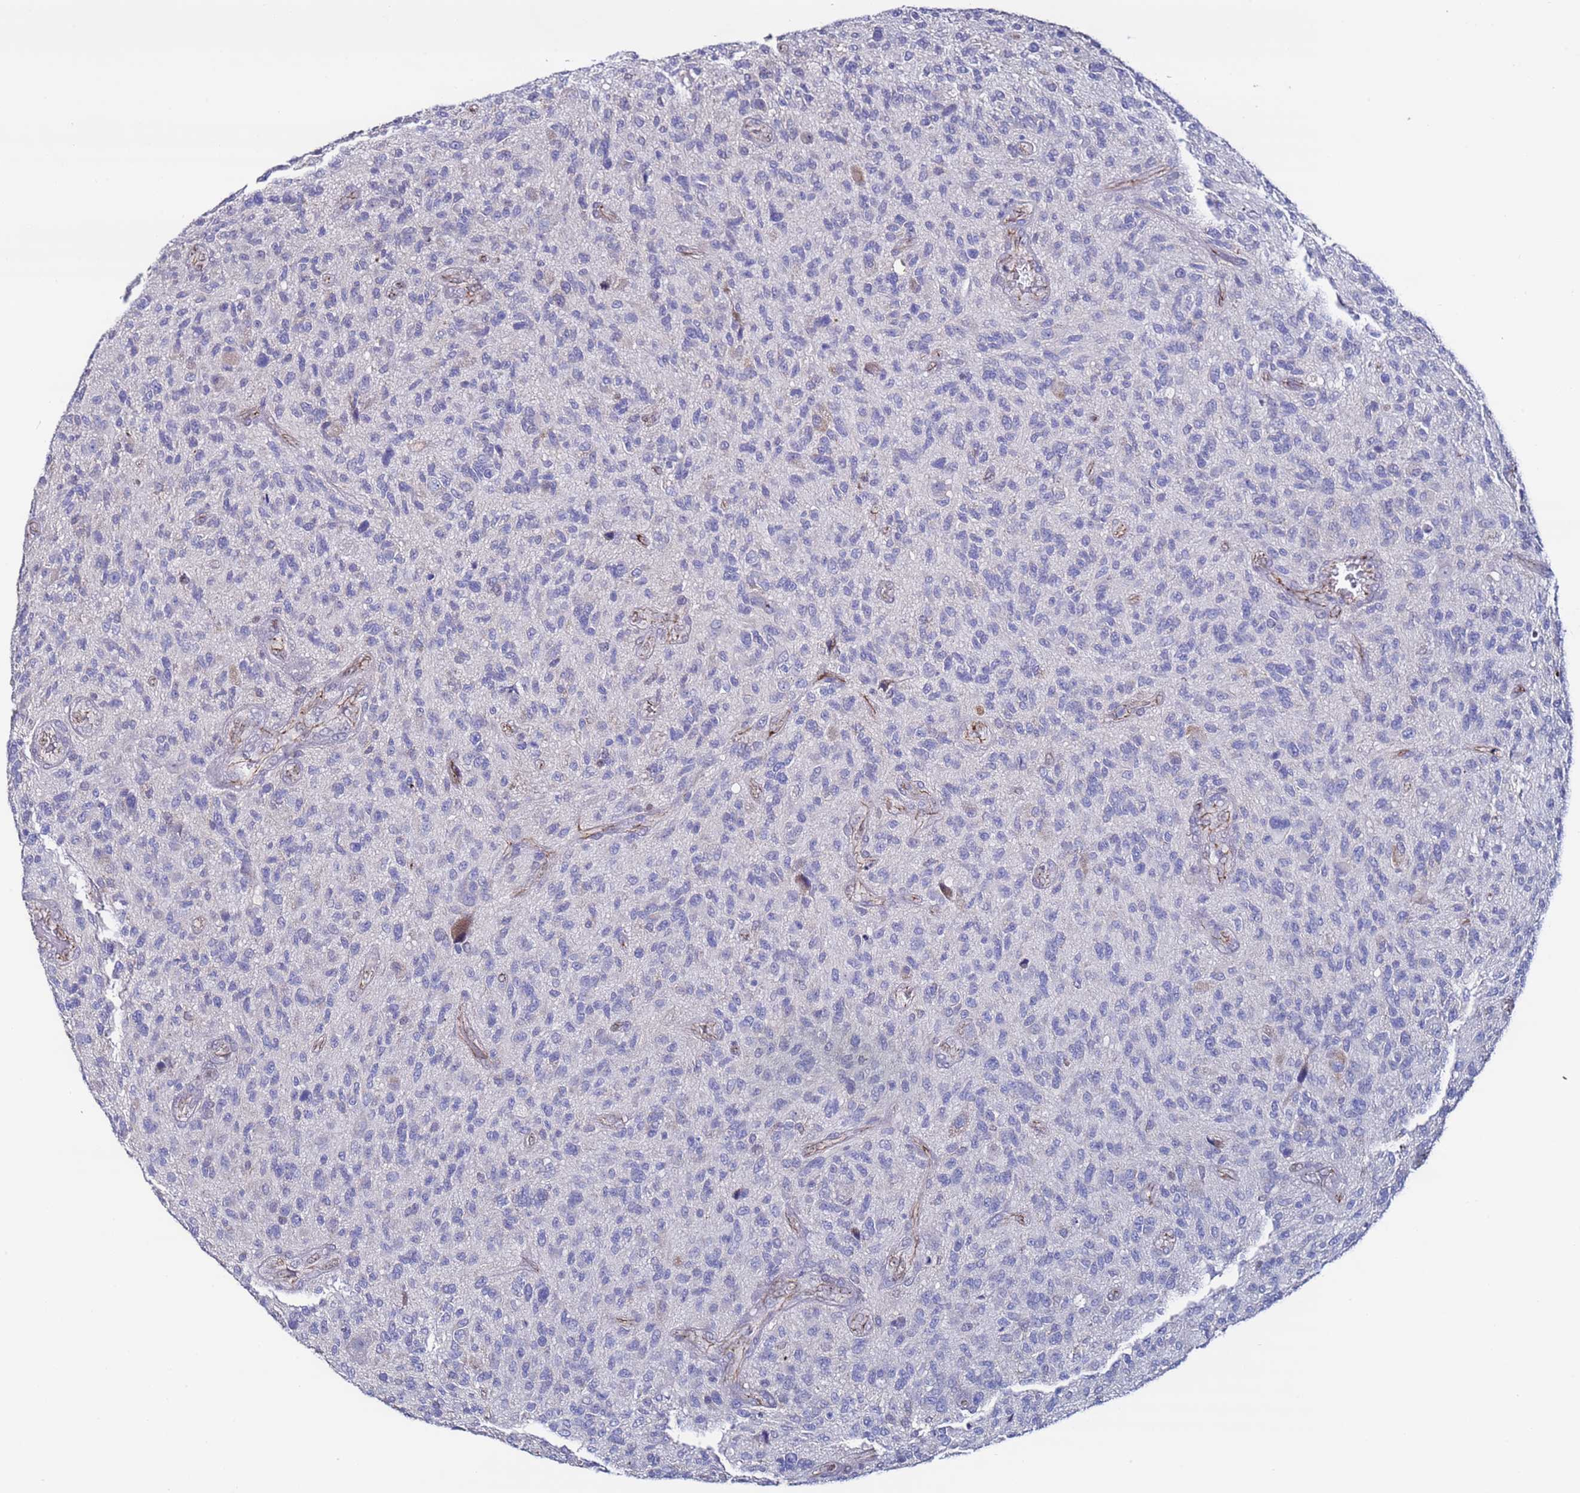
{"staining": {"intensity": "negative", "quantity": "none", "location": "none"}, "tissue": "glioma", "cell_type": "Tumor cells", "image_type": "cancer", "snomed": [{"axis": "morphology", "description": "Glioma, malignant, High grade"}, {"axis": "topography", "description": "Brain"}], "caption": "Tumor cells are negative for protein expression in human malignant glioma (high-grade). (Brightfield microscopy of DAB (3,3'-diaminobenzidine) IHC at high magnification).", "gene": "TENM3", "patient": {"sex": "male", "age": 47}}